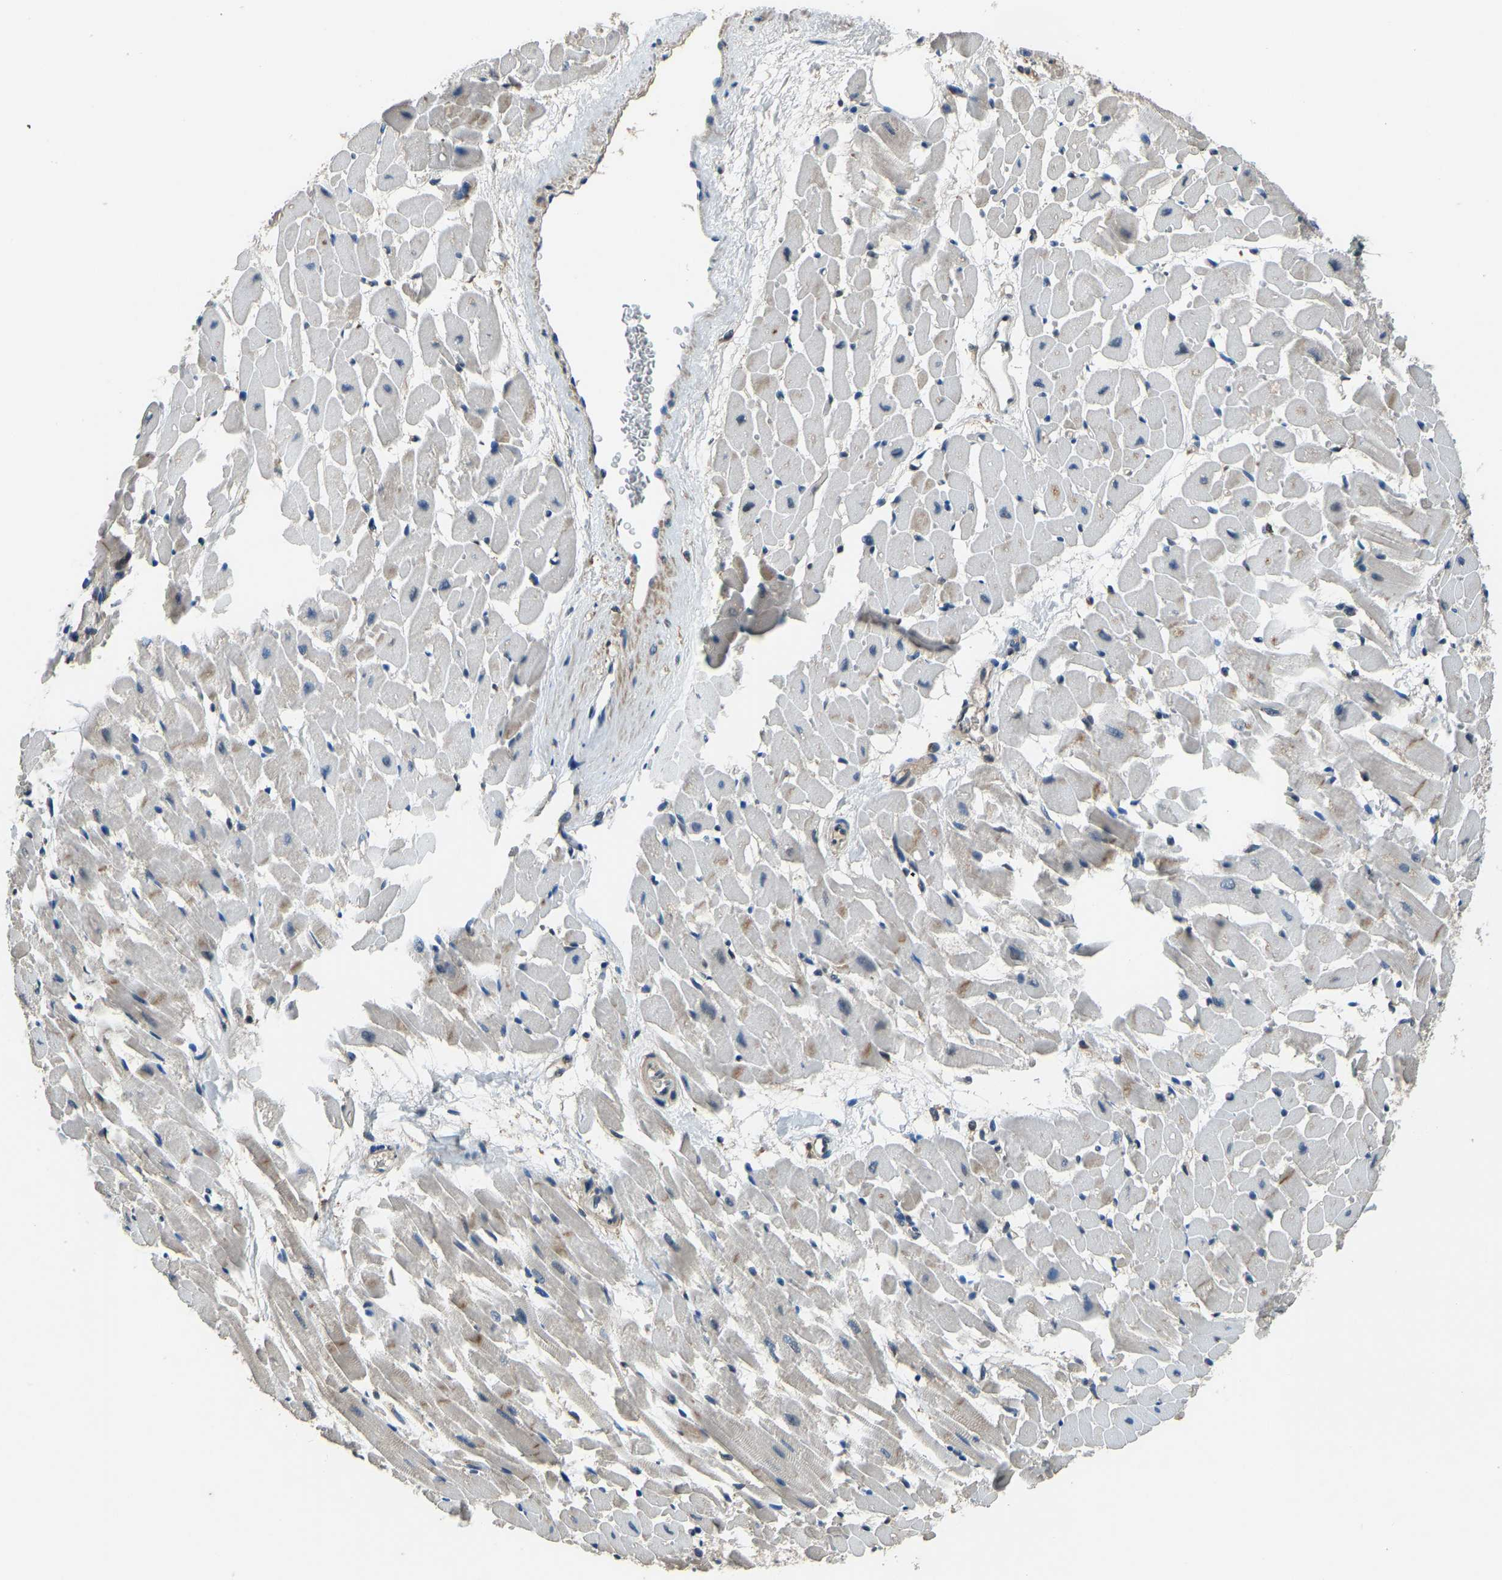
{"staining": {"intensity": "negative", "quantity": "none", "location": "none"}, "tissue": "heart muscle", "cell_type": "Cardiomyocytes", "image_type": "normal", "snomed": [{"axis": "morphology", "description": "Normal tissue, NOS"}, {"axis": "topography", "description": "Heart"}], "caption": "An IHC photomicrograph of normal heart muscle is shown. There is no staining in cardiomyocytes of heart muscle.", "gene": "TOX4", "patient": {"sex": "male", "age": 45}}